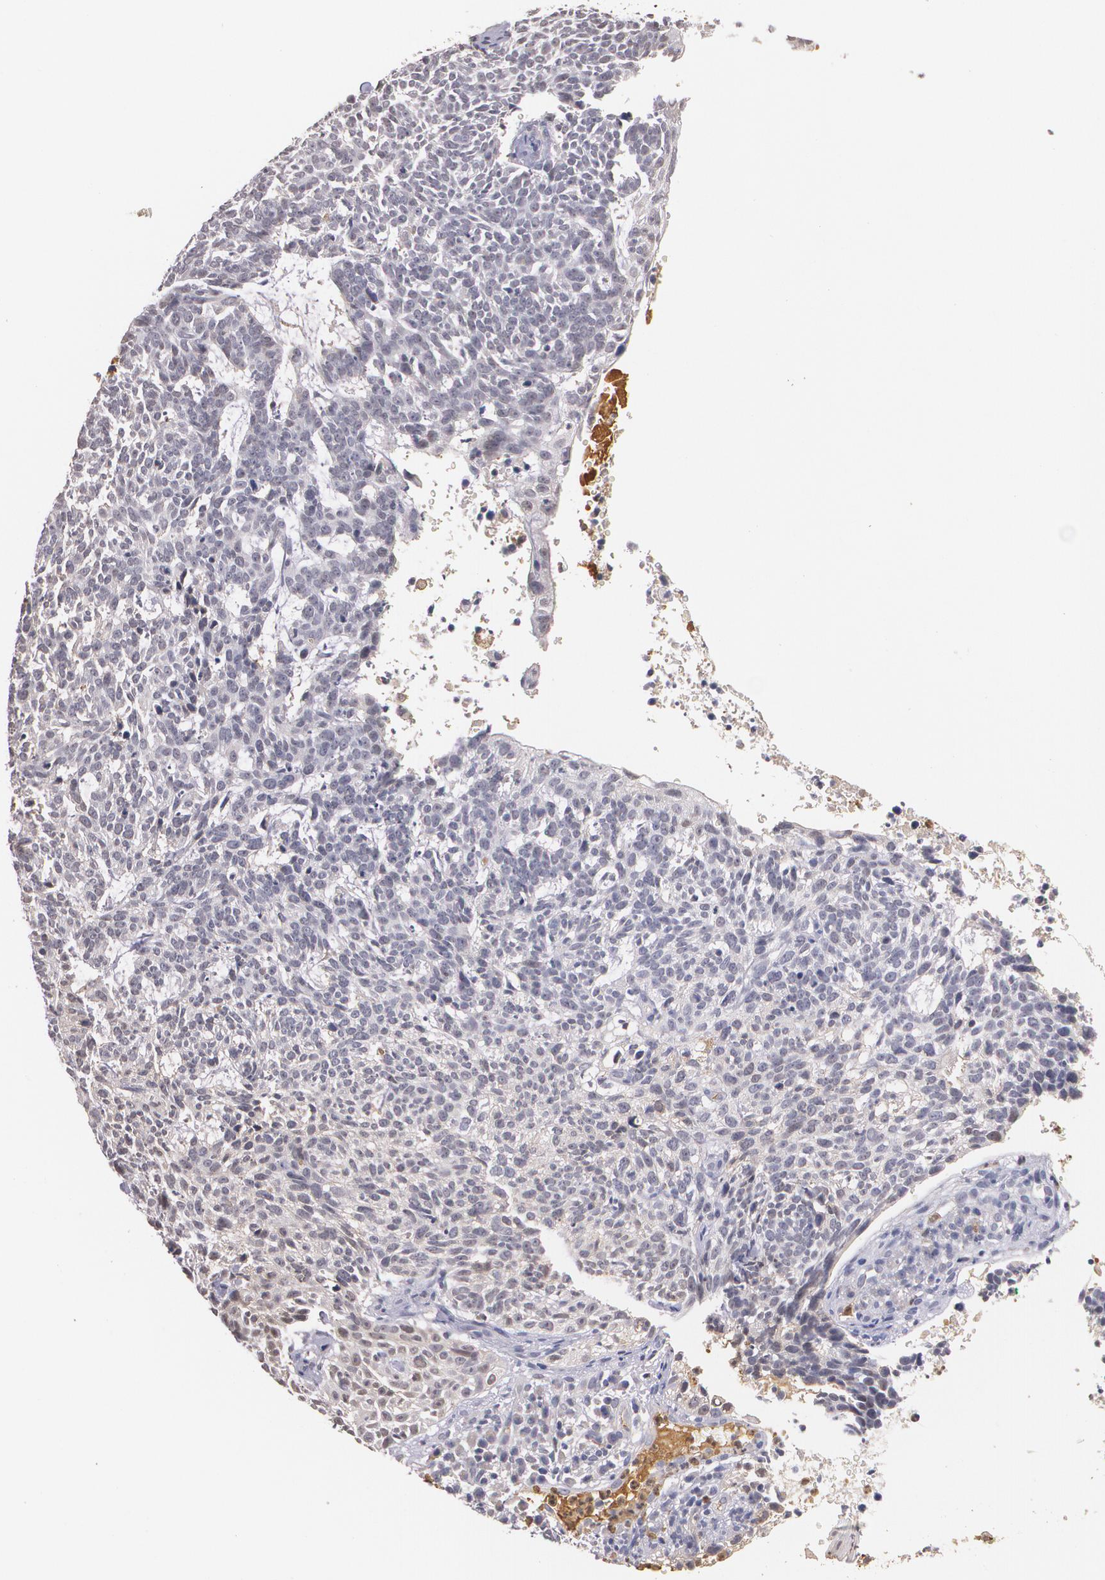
{"staining": {"intensity": "negative", "quantity": "none", "location": "none"}, "tissue": "skin cancer", "cell_type": "Tumor cells", "image_type": "cancer", "snomed": [{"axis": "morphology", "description": "Basal cell carcinoma"}, {"axis": "topography", "description": "Skin"}], "caption": "Photomicrograph shows no protein staining in tumor cells of basal cell carcinoma (skin) tissue.", "gene": "PTS", "patient": {"sex": "female", "age": 89}}